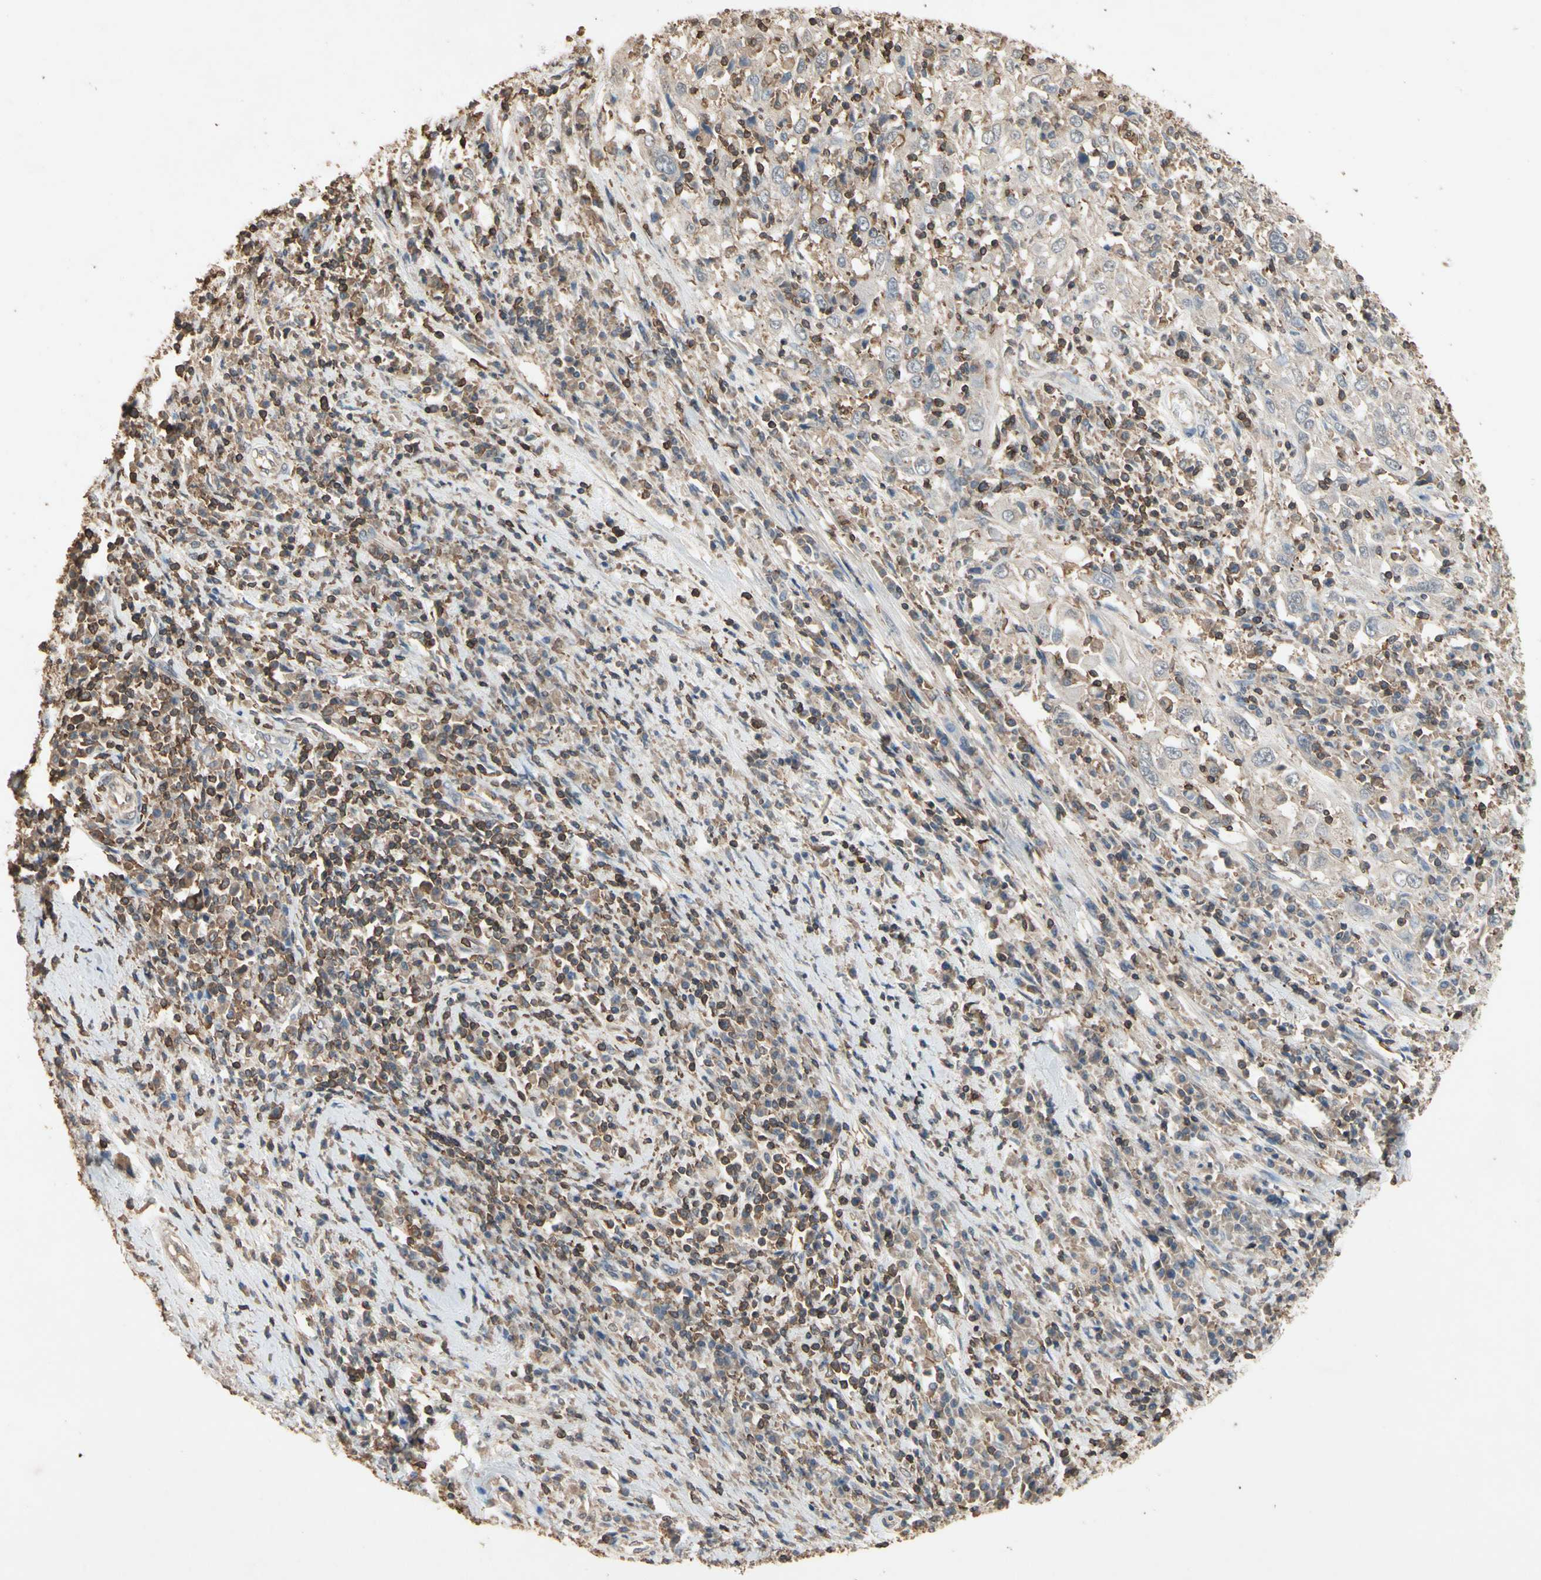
{"staining": {"intensity": "negative", "quantity": "none", "location": "none"}, "tissue": "cervical cancer", "cell_type": "Tumor cells", "image_type": "cancer", "snomed": [{"axis": "morphology", "description": "Squamous cell carcinoma, NOS"}, {"axis": "topography", "description": "Cervix"}], "caption": "A high-resolution micrograph shows IHC staining of cervical cancer (squamous cell carcinoma), which reveals no significant staining in tumor cells.", "gene": "MAP3K10", "patient": {"sex": "female", "age": 46}}